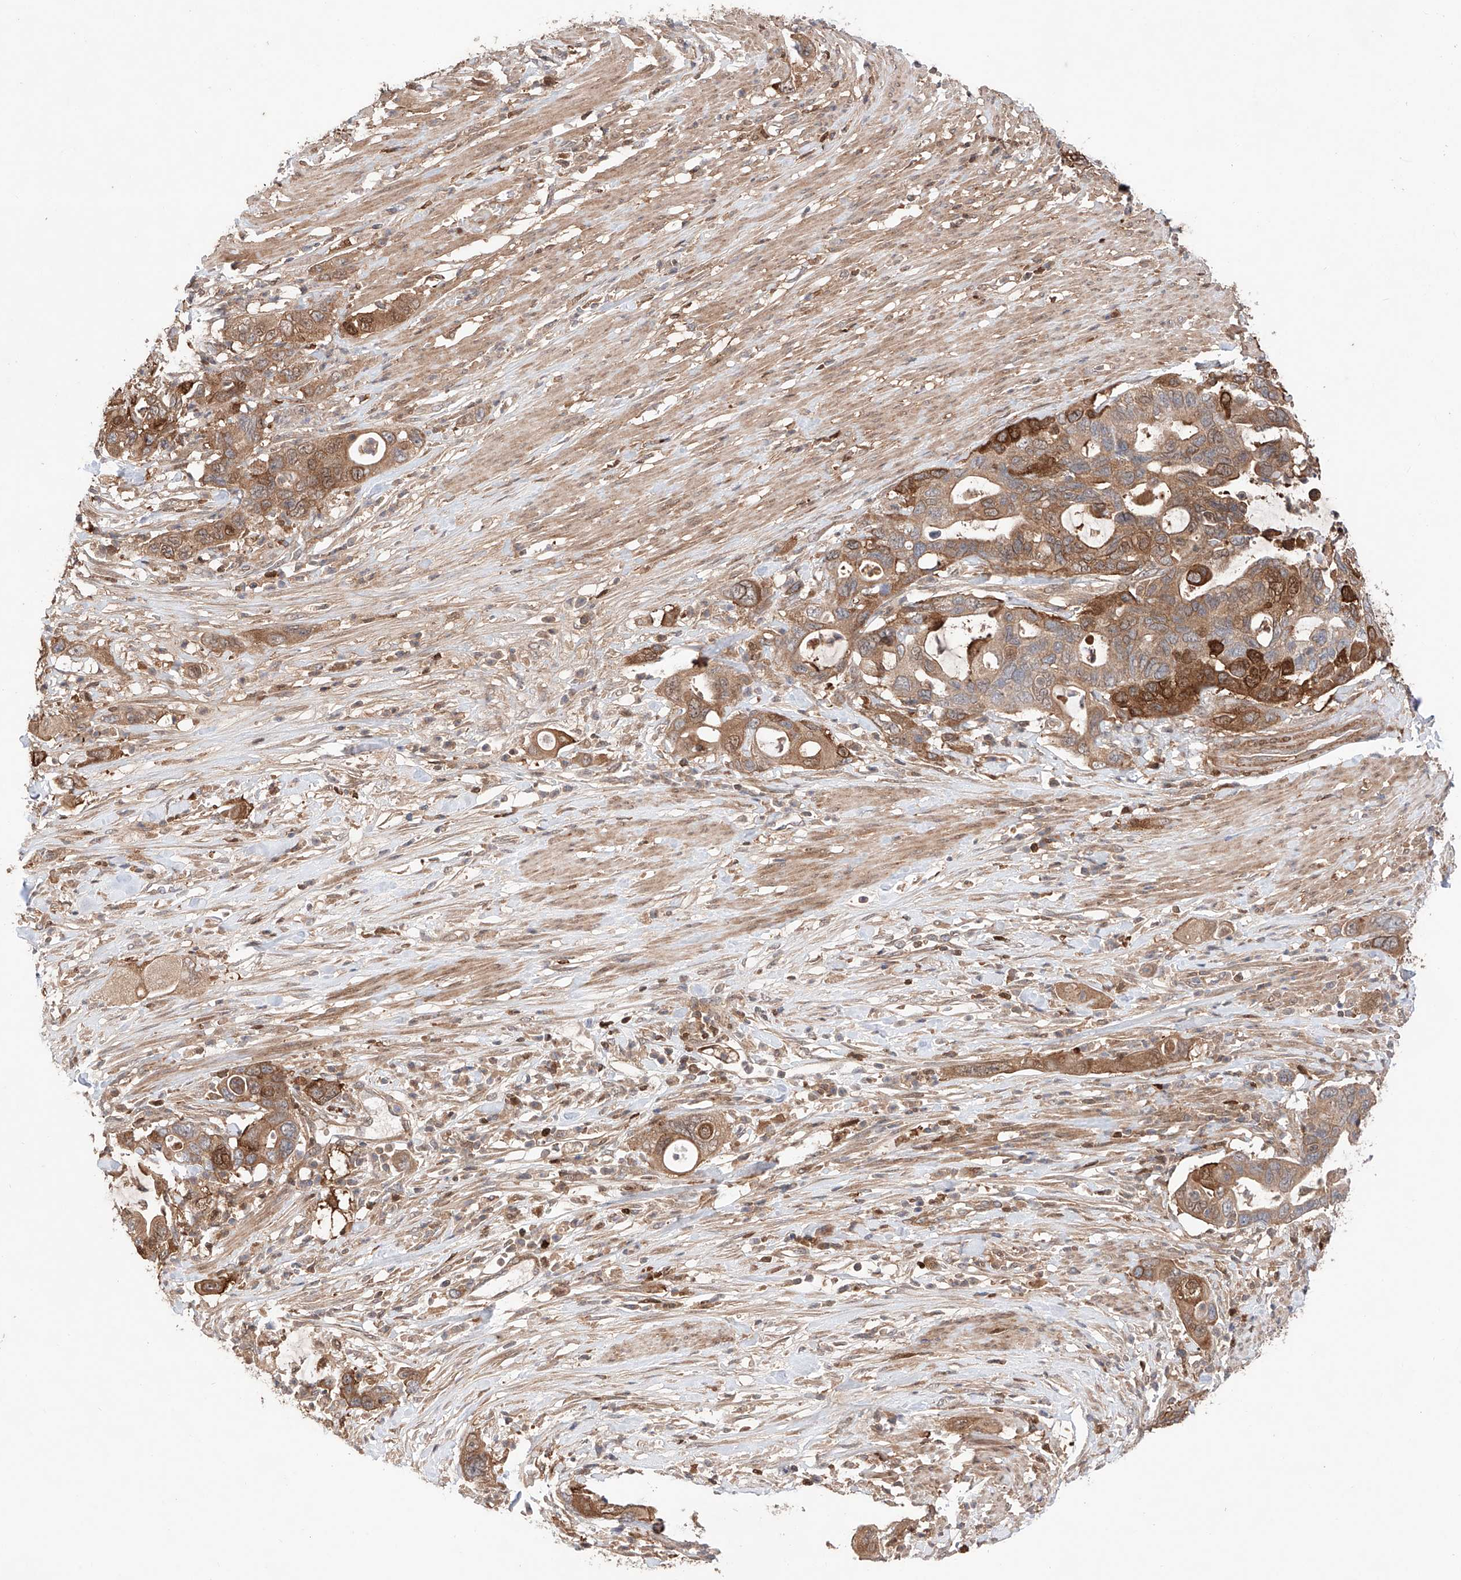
{"staining": {"intensity": "moderate", "quantity": "25%-75%", "location": "cytoplasmic/membranous"}, "tissue": "pancreatic cancer", "cell_type": "Tumor cells", "image_type": "cancer", "snomed": [{"axis": "morphology", "description": "Adenocarcinoma, NOS"}, {"axis": "topography", "description": "Pancreas"}], "caption": "Protein expression analysis of human pancreatic adenocarcinoma reveals moderate cytoplasmic/membranous positivity in about 25%-75% of tumor cells. (Stains: DAB in brown, nuclei in blue, Microscopy: brightfield microscopy at high magnification).", "gene": "IGSF22", "patient": {"sex": "female", "age": 71}}